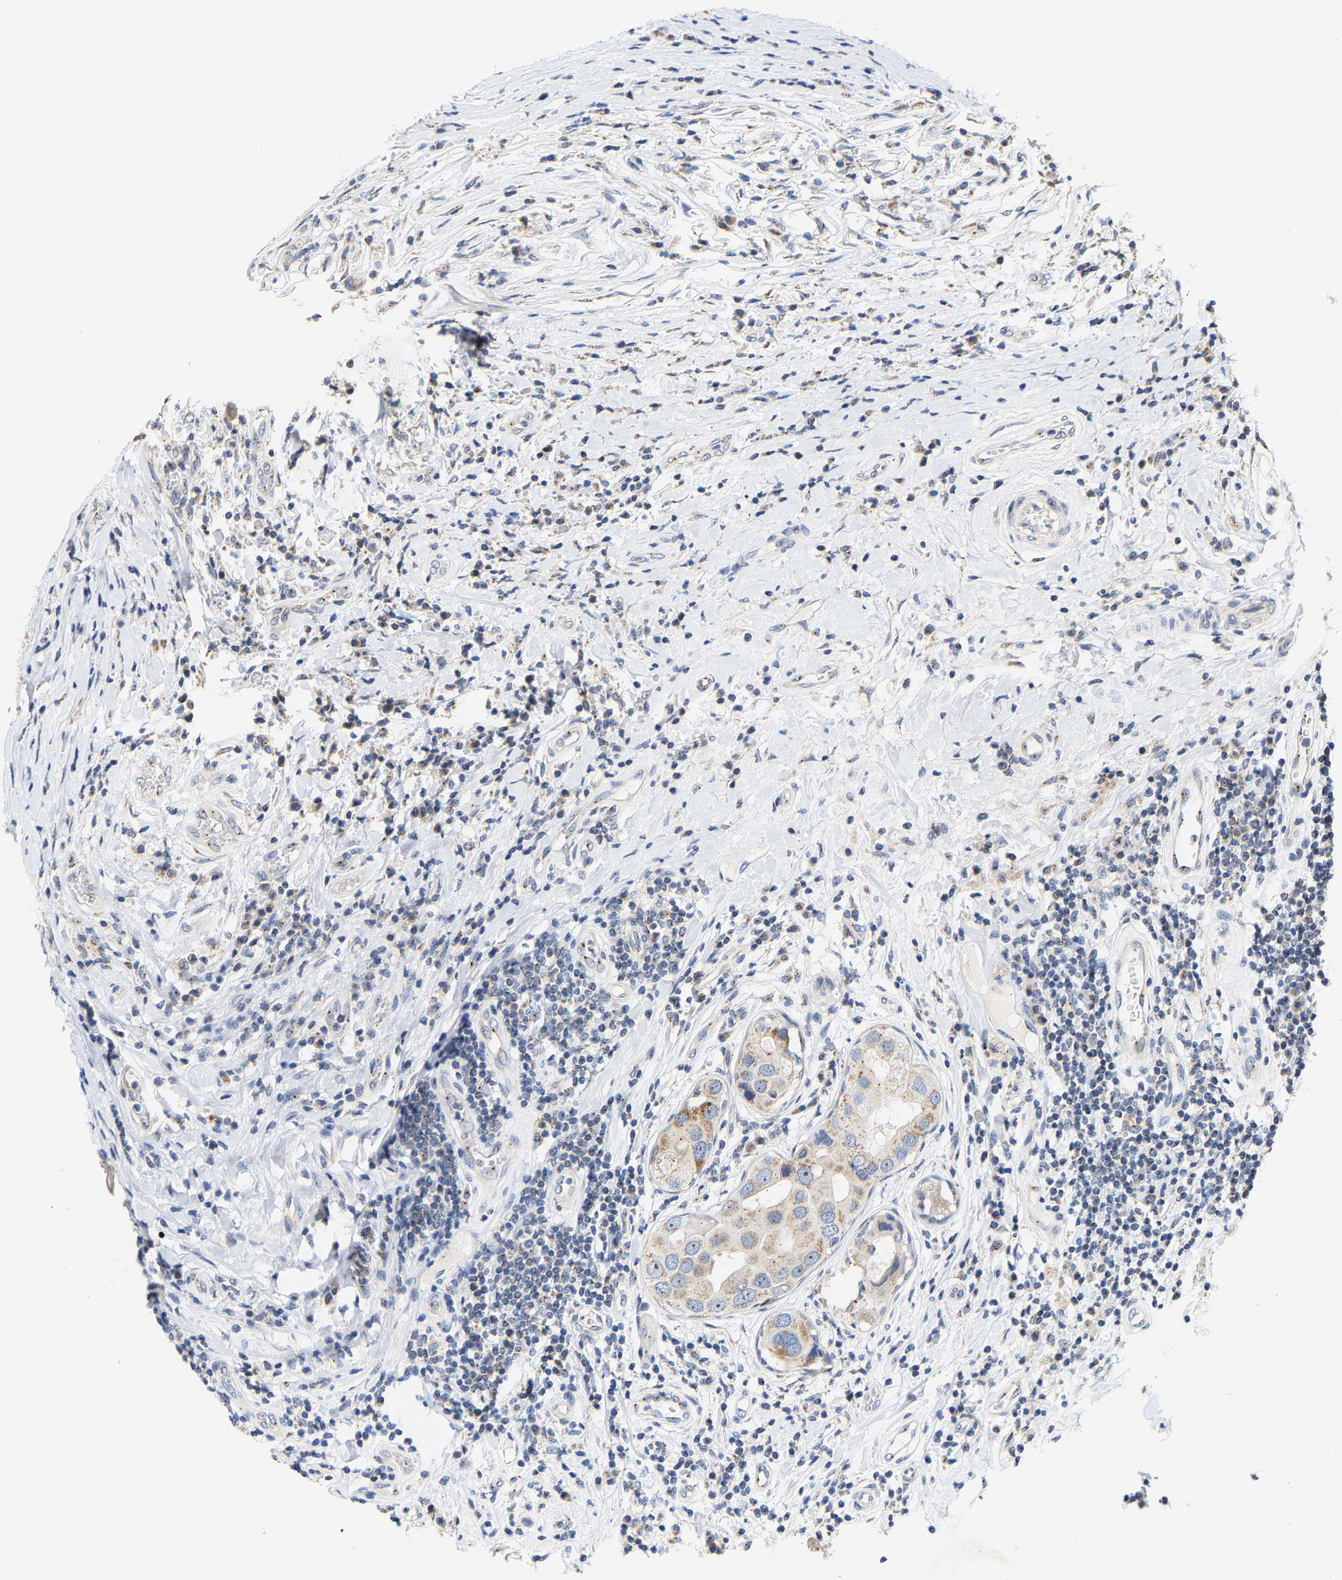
{"staining": {"intensity": "moderate", "quantity": ">75%", "location": "cytoplasmic/membranous"}, "tissue": "breast cancer", "cell_type": "Tumor cells", "image_type": "cancer", "snomed": [{"axis": "morphology", "description": "Duct carcinoma"}, {"axis": "topography", "description": "Breast"}], "caption": "Breast cancer (infiltrating ductal carcinoma) was stained to show a protein in brown. There is medium levels of moderate cytoplasmic/membranous staining in about >75% of tumor cells. Using DAB (3,3'-diaminobenzidine) (brown) and hematoxylin (blue) stains, captured at high magnification using brightfield microscopy.", "gene": "PCNT", "patient": {"sex": "female", "age": 27}}